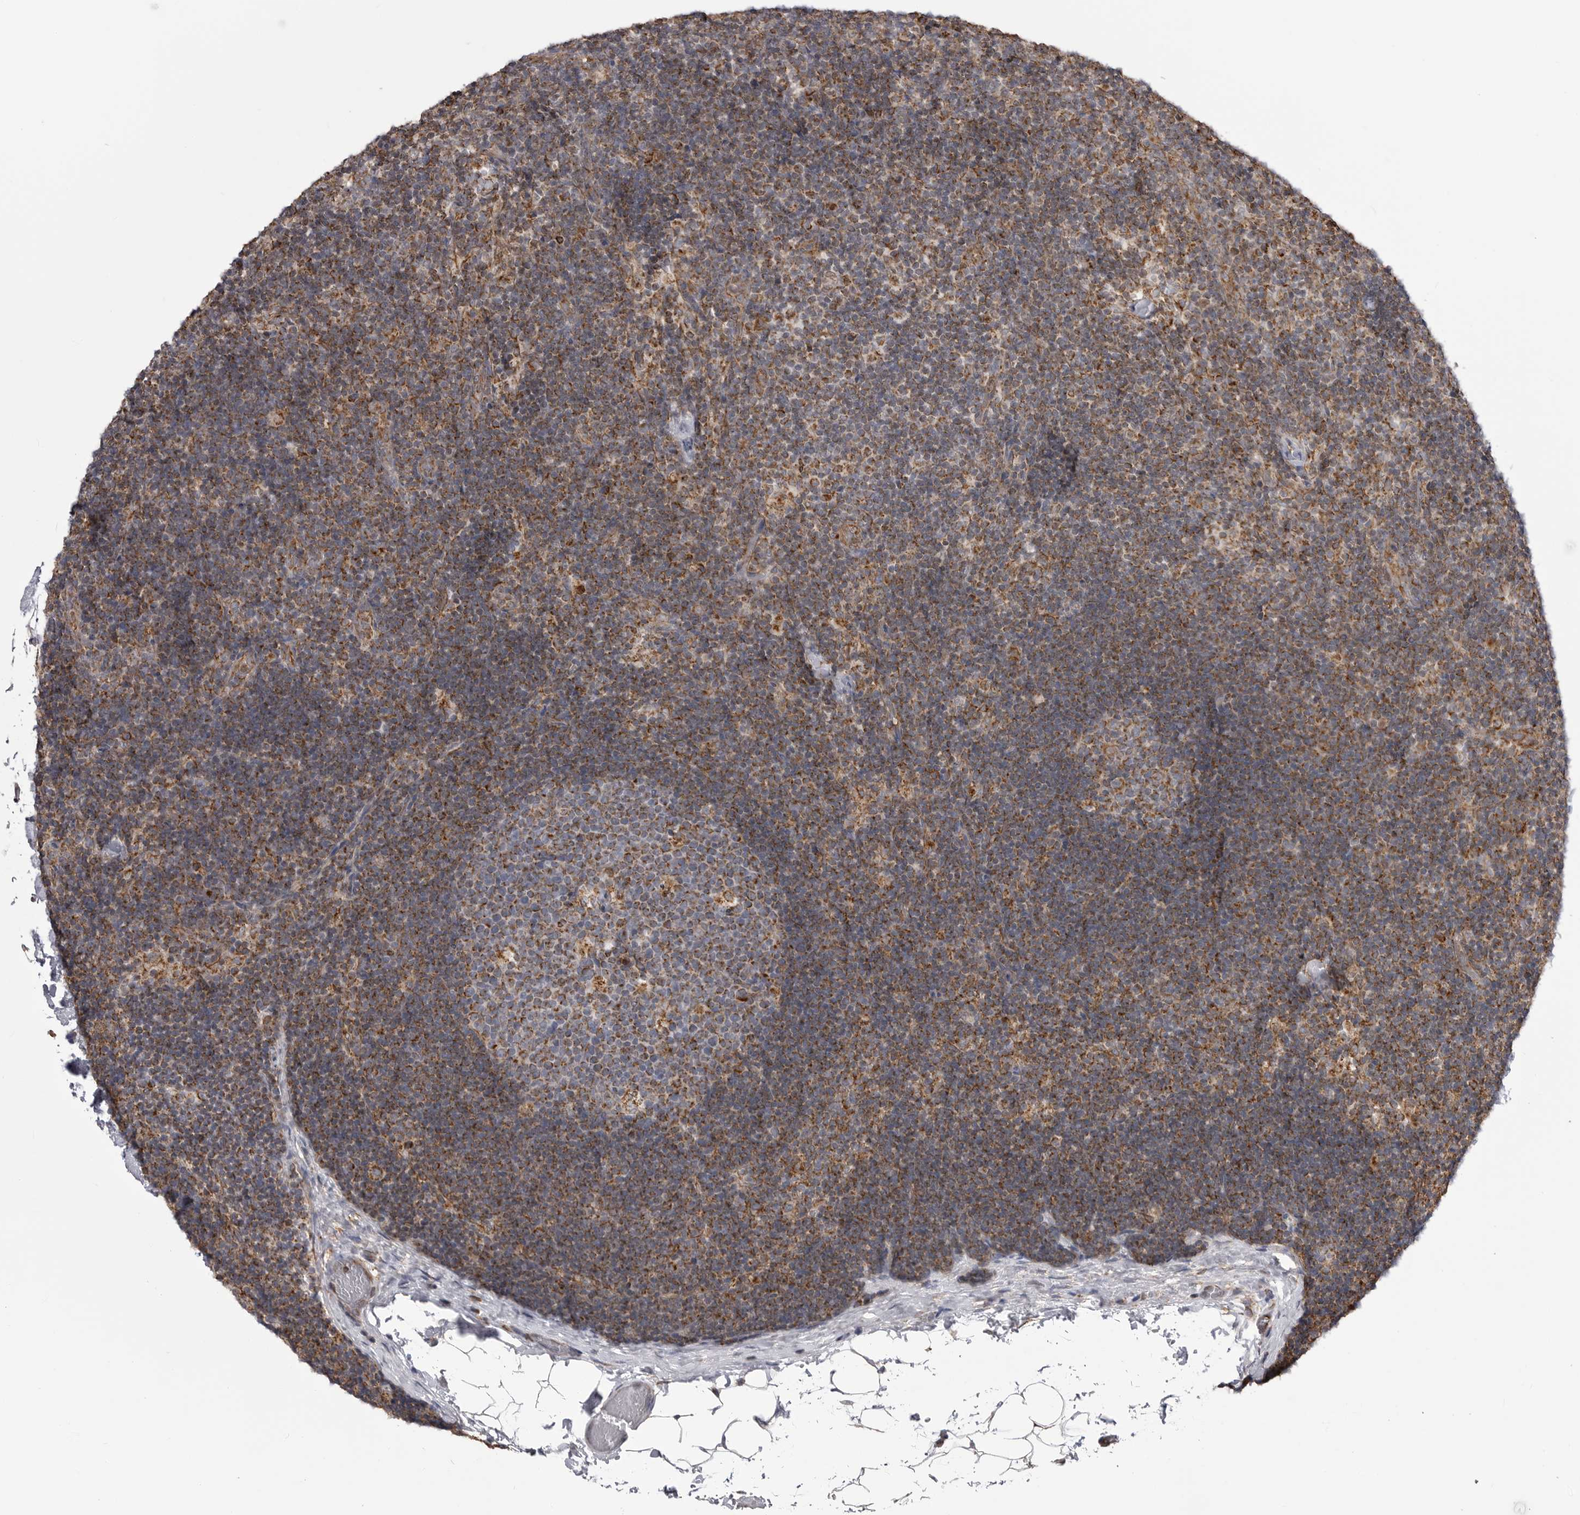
{"staining": {"intensity": "moderate", "quantity": ">75%", "location": "cytoplasmic/membranous"}, "tissue": "lymph node", "cell_type": "Germinal center cells", "image_type": "normal", "snomed": [{"axis": "morphology", "description": "Normal tissue, NOS"}, {"axis": "topography", "description": "Lymph node"}], "caption": "Protein staining by immunohistochemistry exhibits moderate cytoplasmic/membranous positivity in approximately >75% of germinal center cells in normal lymph node.", "gene": "FH", "patient": {"sex": "female", "age": 22}}